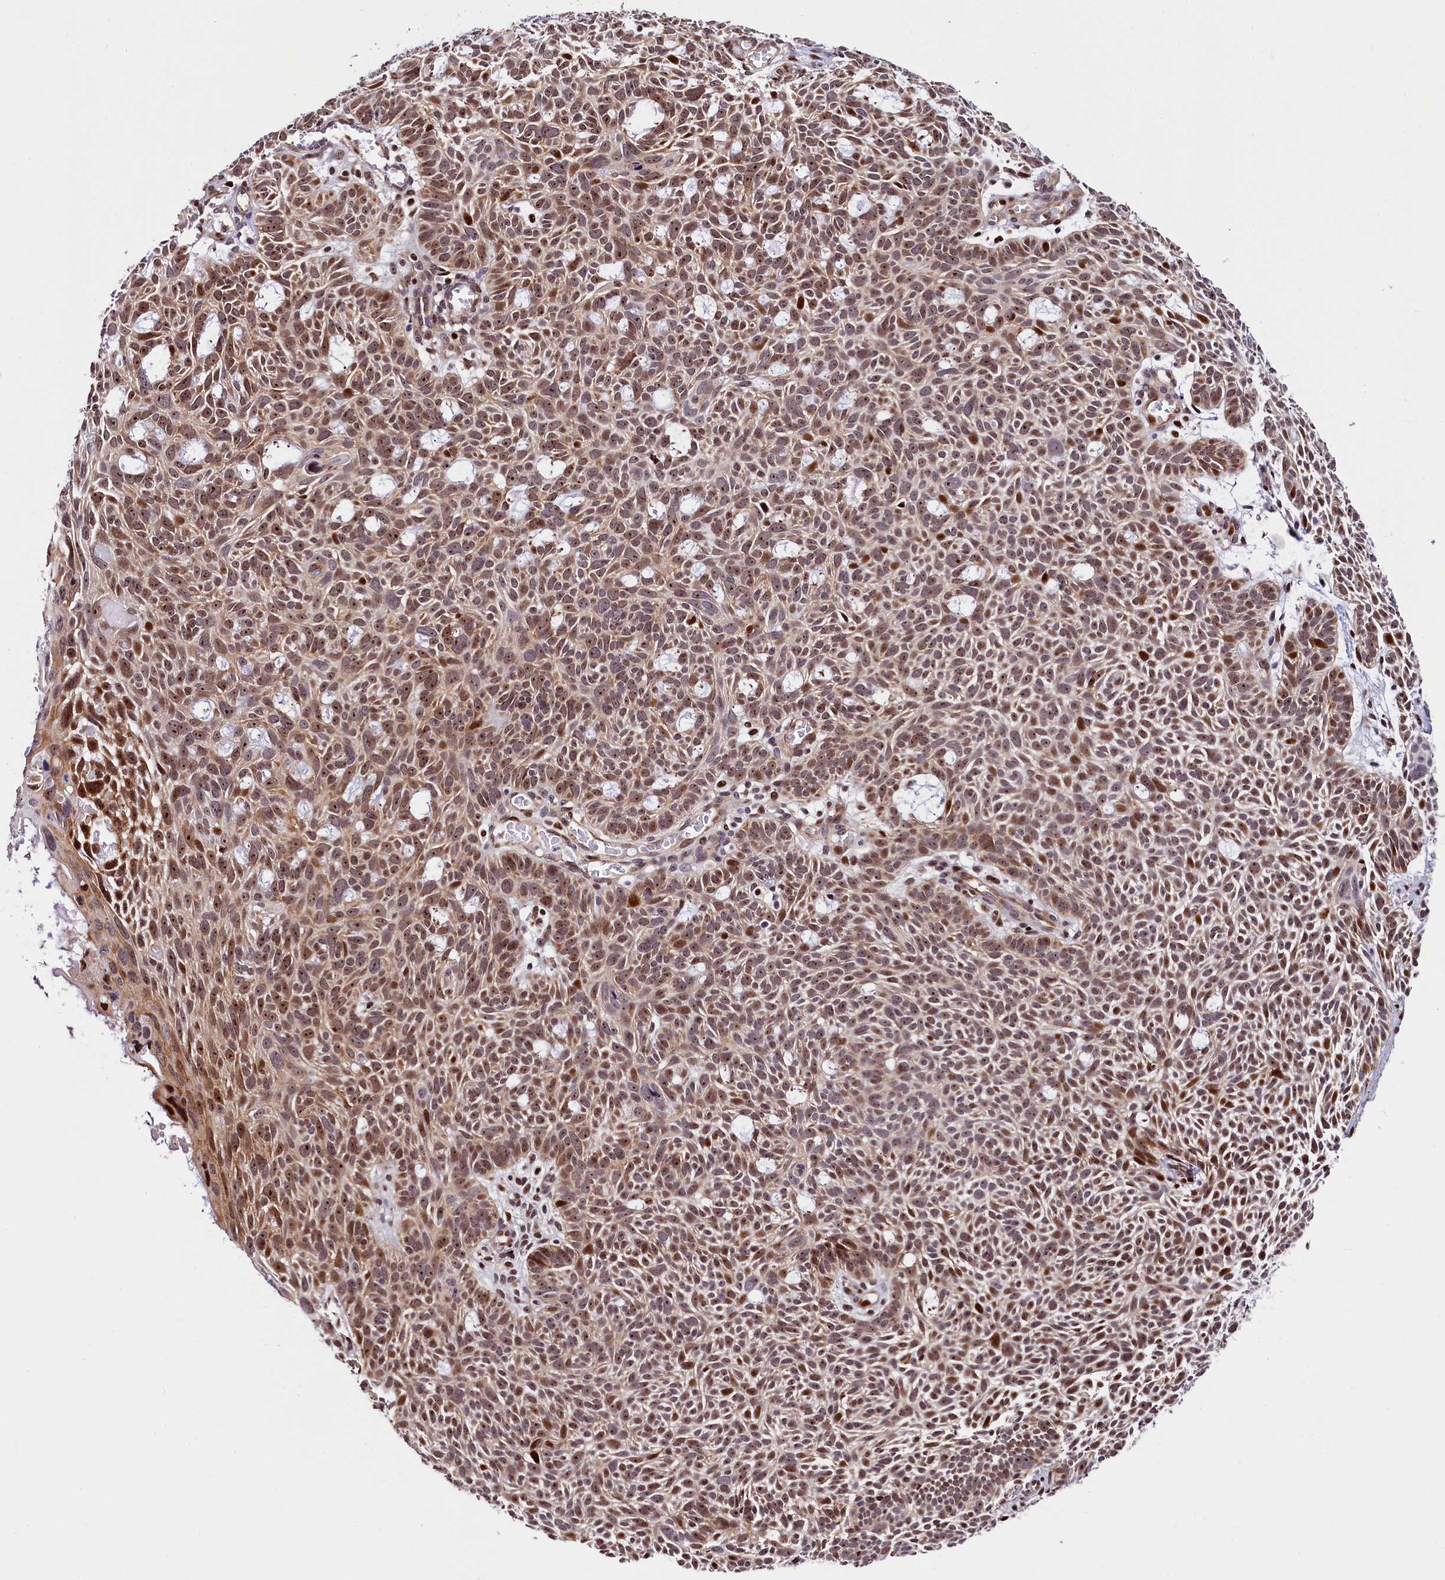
{"staining": {"intensity": "moderate", "quantity": ">75%", "location": "cytoplasmic/membranous,nuclear"}, "tissue": "skin cancer", "cell_type": "Tumor cells", "image_type": "cancer", "snomed": [{"axis": "morphology", "description": "Basal cell carcinoma"}, {"axis": "topography", "description": "Skin"}], "caption": "High-power microscopy captured an immunohistochemistry histopathology image of basal cell carcinoma (skin), revealing moderate cytoplasmic/membranous and nuclear positivity in about >75% of tumor cells.", "gene": "TRMT112", "patient": {"sex": "male", "age": 69}}